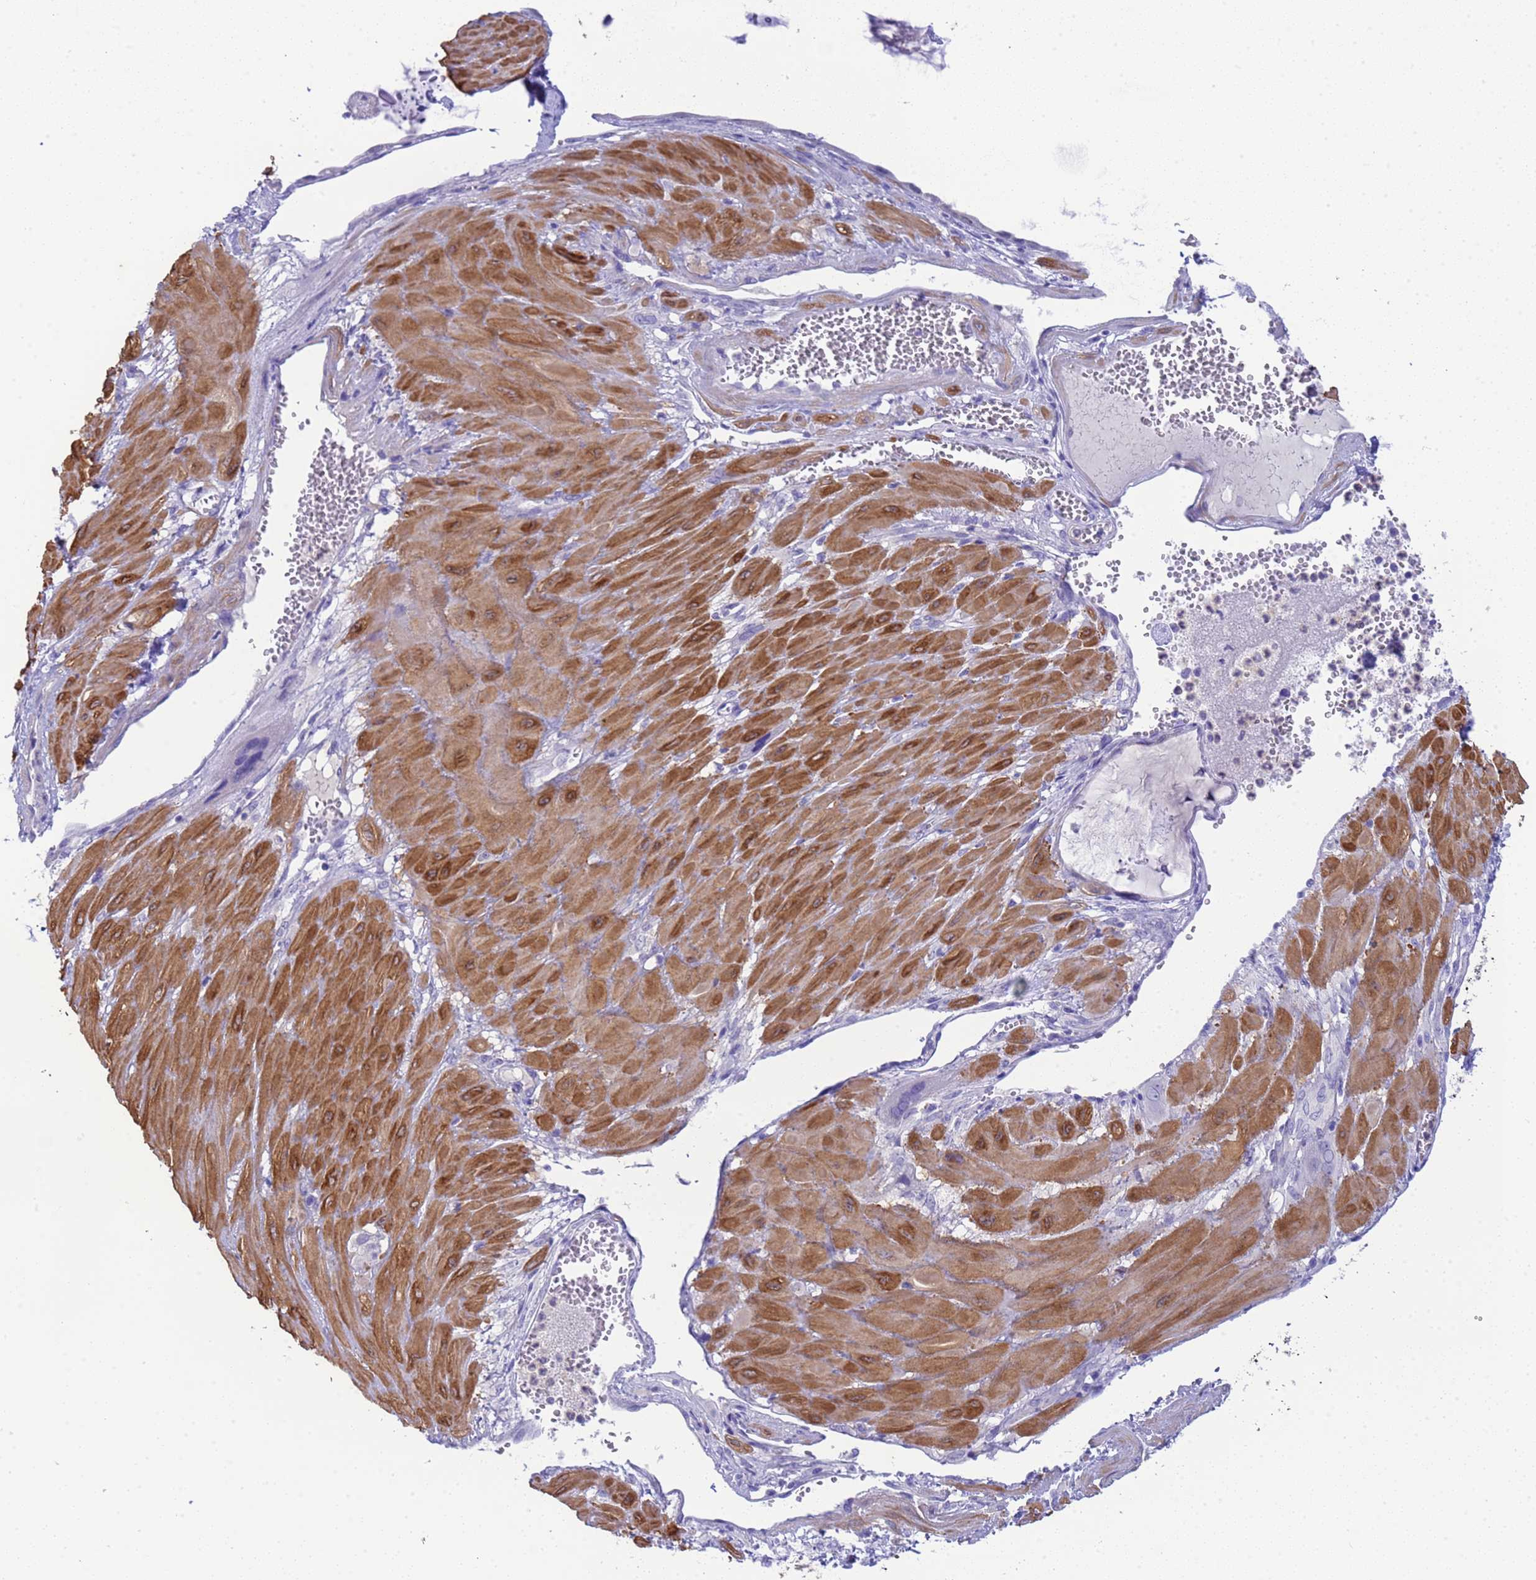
{"staining": {"intensity": "negative", "quantity": "none", "location": "none"}, "tissue": "cervical cancer", "cell_type": "Tumor cells", "image_type": "cancer", "snomed": [{"axis": "morphology", "description": "Squamous cell carcinoma, NOS"}, {"axis": "topography", "description": "Cervix"}], "caption": "A micrograph of squamous cell carcinoma (cervical) stained for a protein displays no brown staining in tumor cells.", "gene": "USP38", "patient": {"sex": "female", "age": 34}}